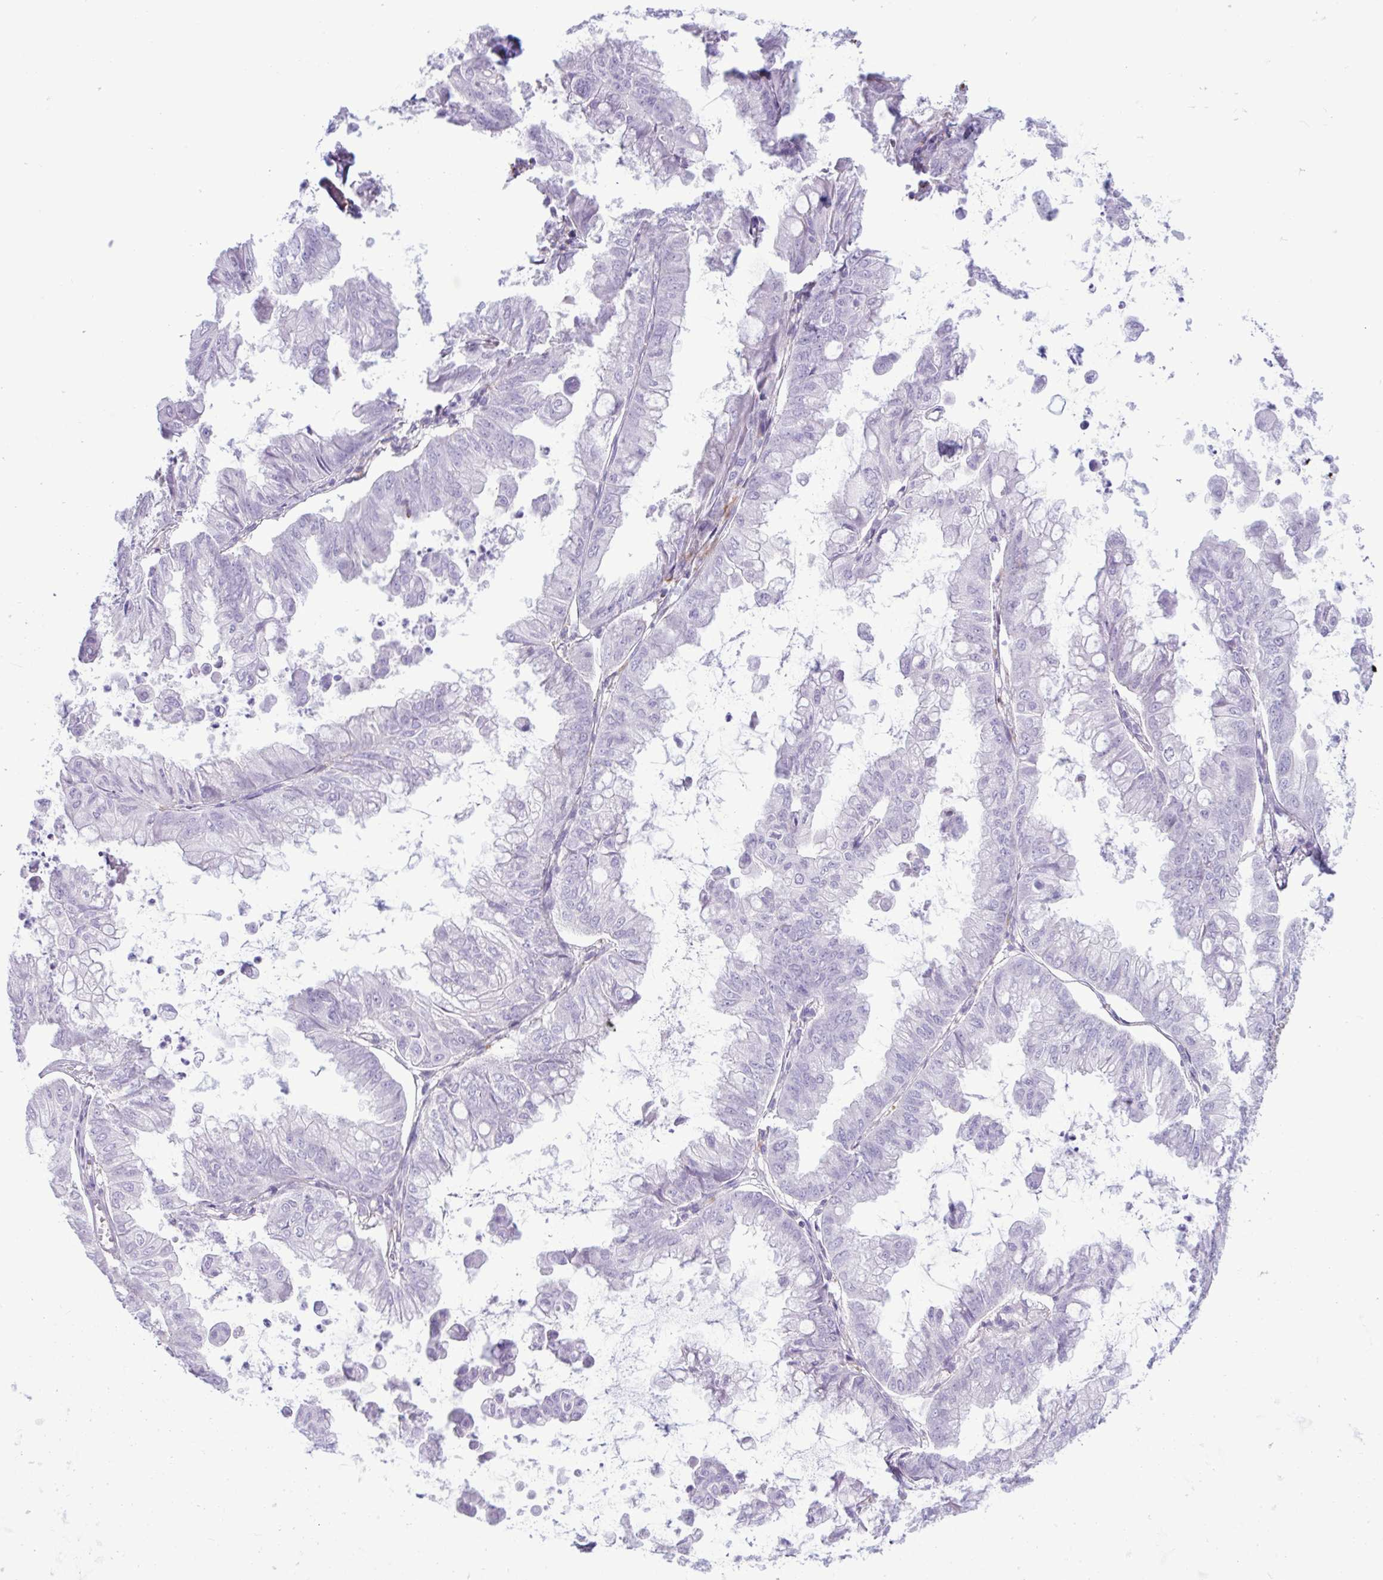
{"staining": {"intensity": "negative", "quantity": "none", "location": "none"}, "tissue": "stomach cancer", "cell_type": "Tumor cells", "image_type": "cancer", "snomed": [{"axis": "morphology", "description": "Adenocarcinoma, NOS"}, {"axis": "topography", "description": "Stomach, upper"}], "caption": "A photomicrograph of human adenocarcinoma (stomach) is negative for staining in tumor cells.", "gene": "XCL1", "patient": {"sex": "male", "age": 80}}